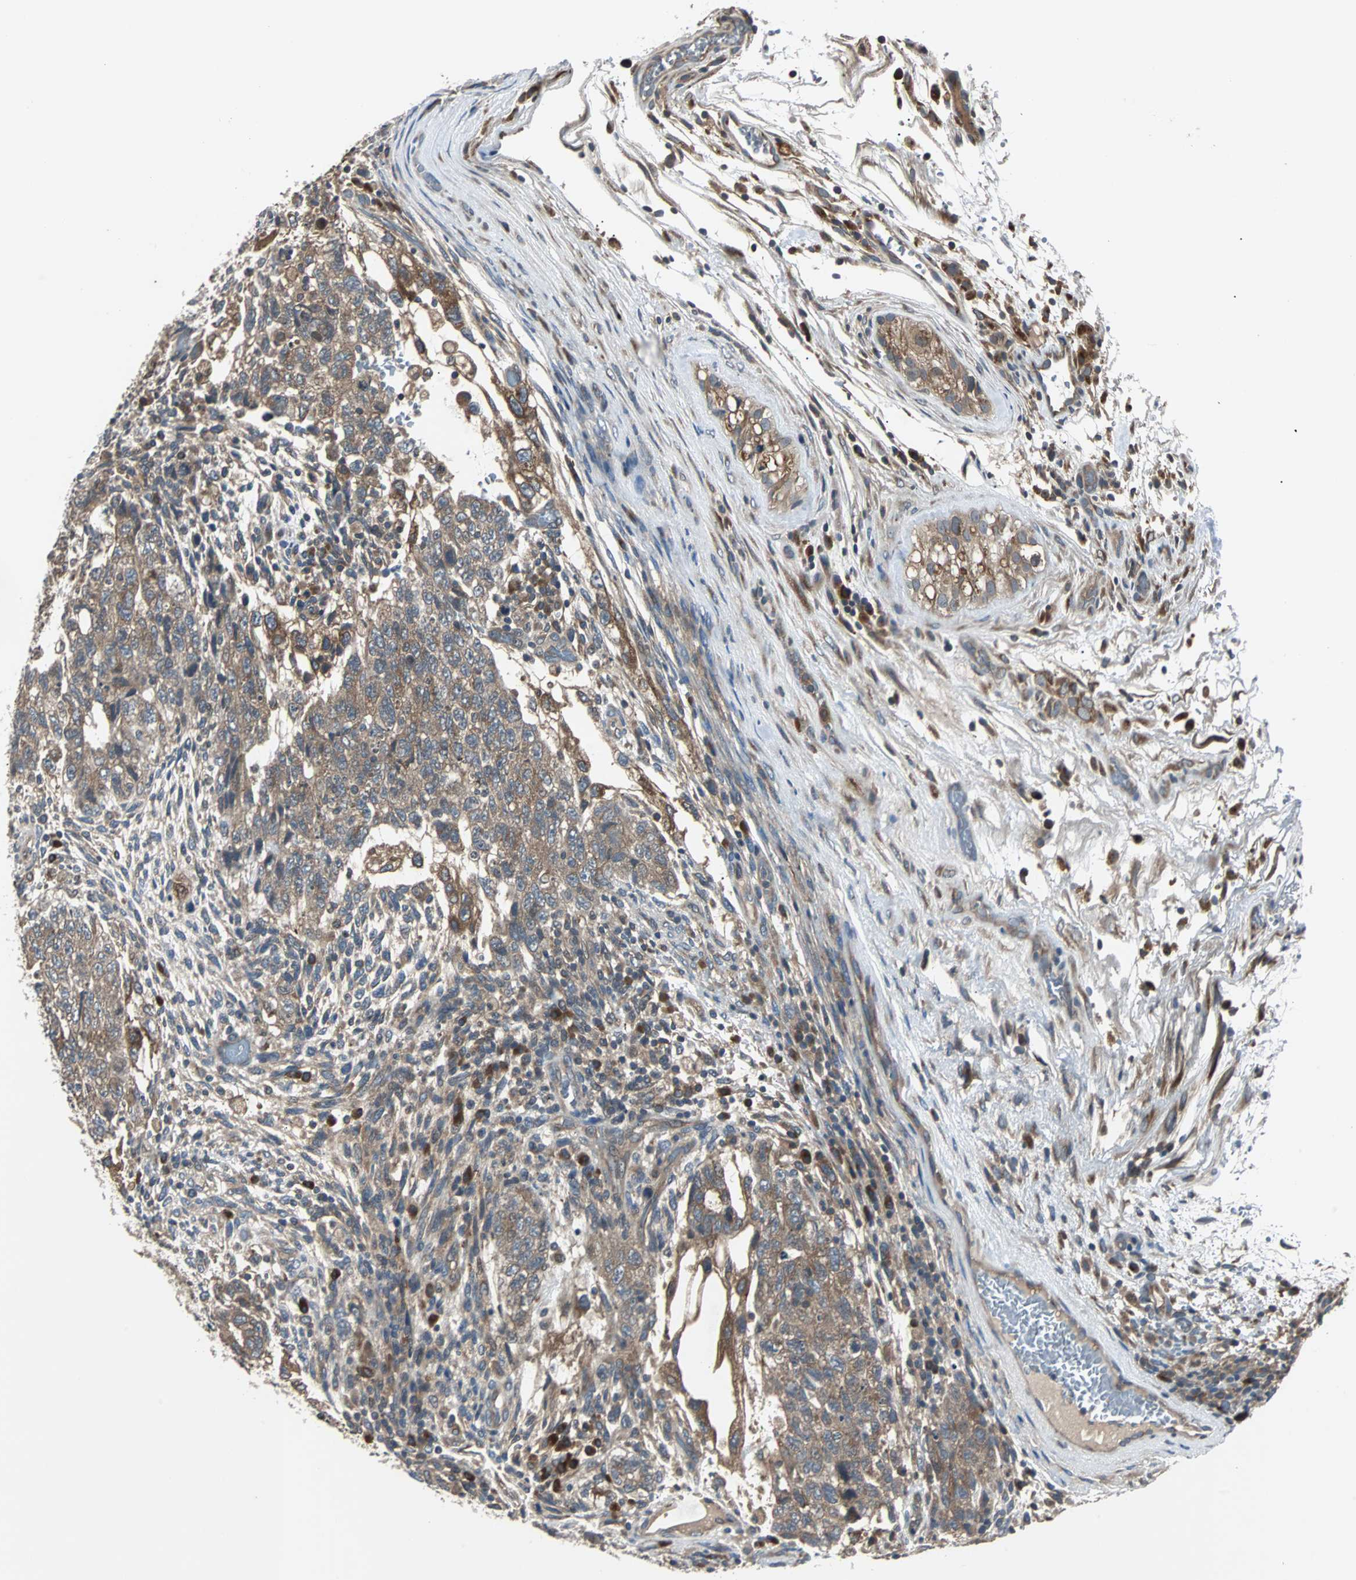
{"staining": {"intensity": "moderate", "quantity": ">75%", "location": "cytoplasmic/membranous"}, "tissue": "testis cancer", "cell_type": "Tumor cells", "image_type": "cancer", "snomed": [{"axis": "morphology", "description": "Normal tissue, NOS"}, {"axis": "morphology", "description": "Carcinoma, Embryonal, NOS"}, {"axis": "topography", "description": "Testis"}], "caption": "Immunohistochemistry (IHC) (DAB) staining of embryonal carcinoma (testis) reveals moderate cytoplasmic/membranous protein staining in approximately >75% of tumor cells. The staining is performed using DAB (3,3'-diaminobenzidine) brown chromogen to label protein expression. The nuclei are counter-stained blue using hematoxylin.", "gene": "ARF1", "patient": {"sex": "male", "age": 36}}